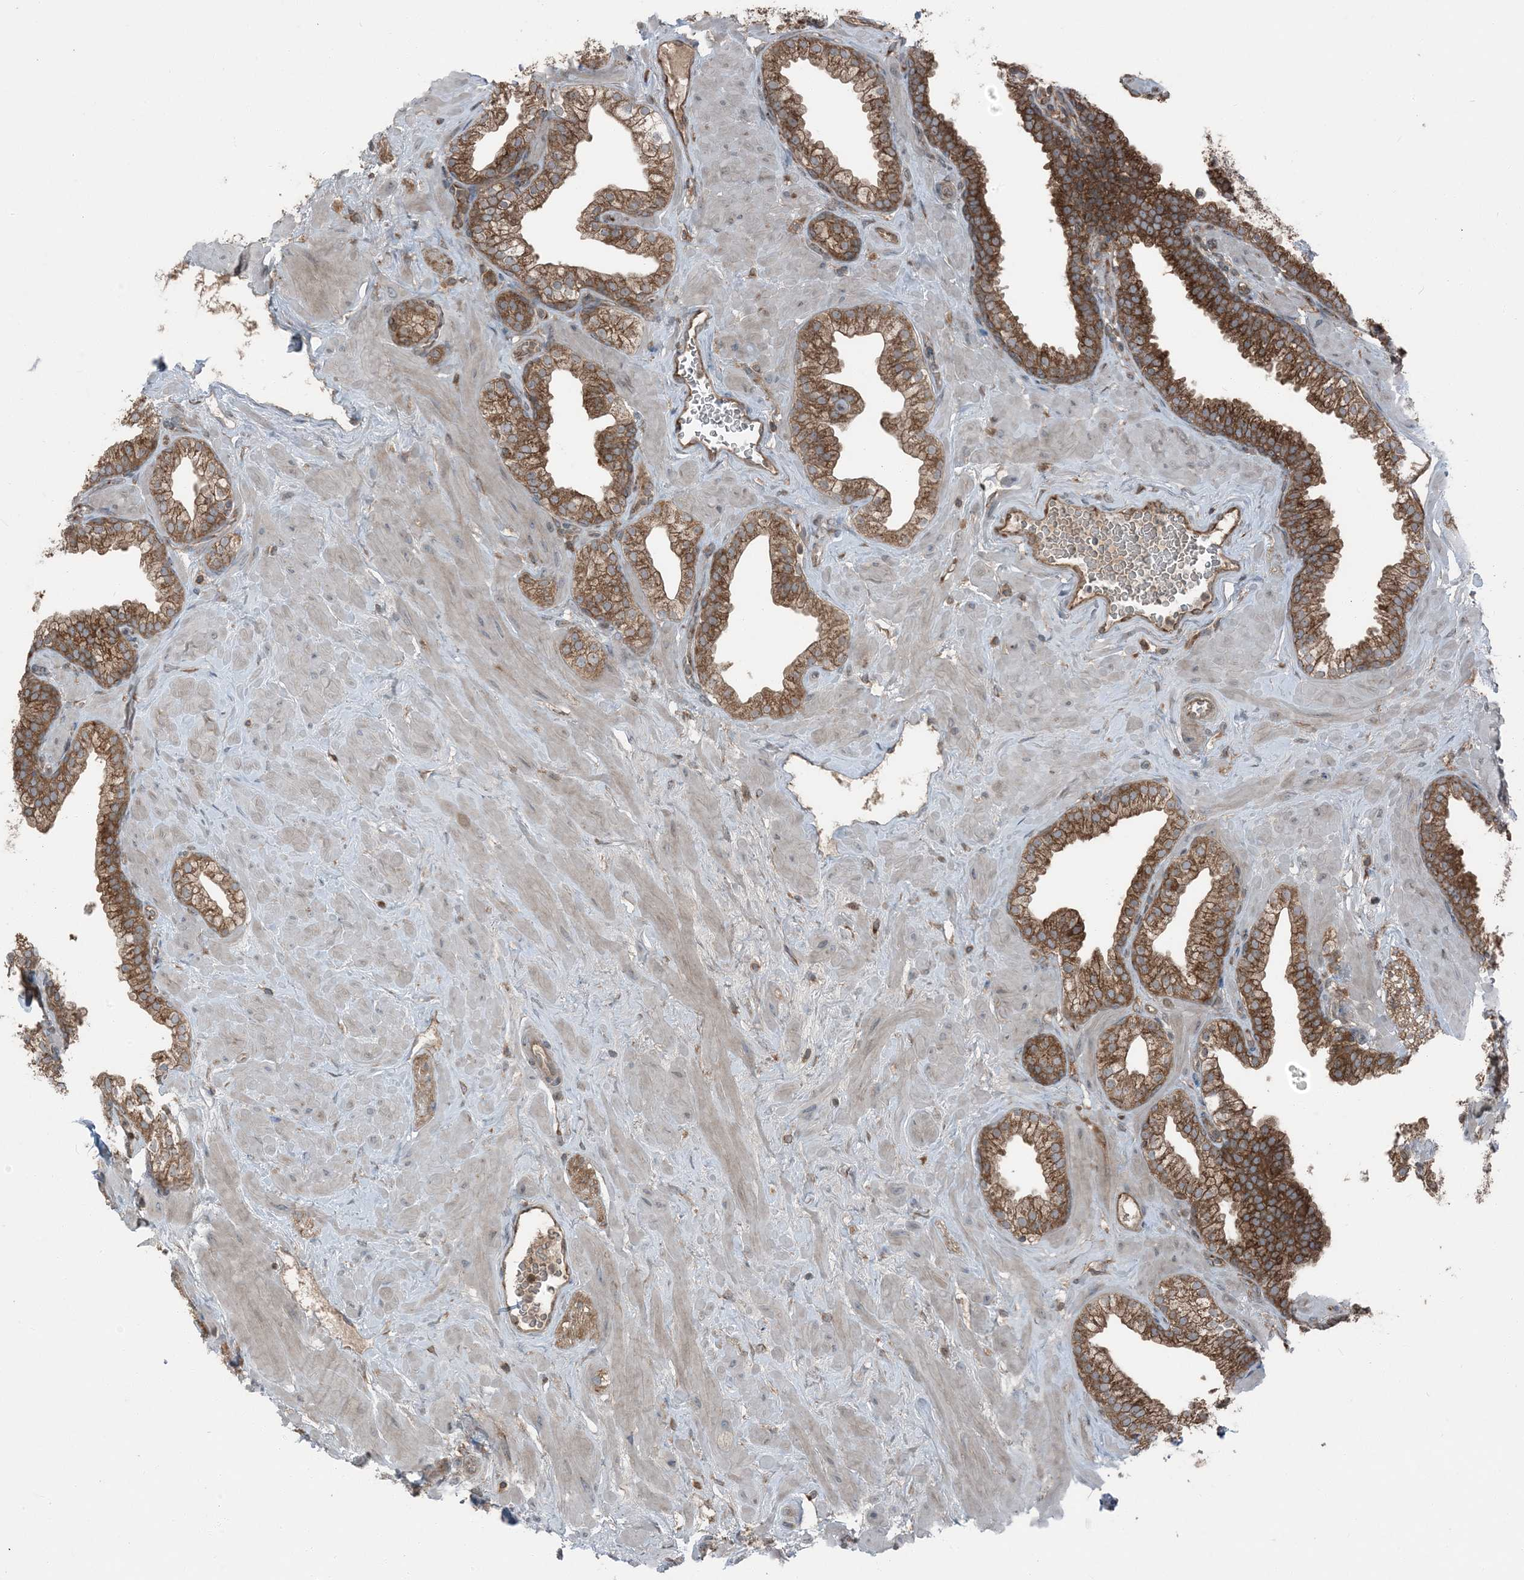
{"staining": {"intensity": "moderate", "quantity": ">75%", "location": "cytoplasmic/membranous"}, "tissue": "prostate", "cell_type": "Glandular cells", "image_type": "normal", "snomed": [{"axis": "morphology", "description": "Normal tissue, NOS"}, {"axis": "morphology", "description": "Urothelial carcinoma, Low grade"}, {"axis": "topography", "description": "Urinary bladder"}, {"axis": "topography", "description": "Prostate"}], "caption": "Immunohistochemical staining of unremarkable prostate reveals medium levels of moderate cytoplasmic/membranous positivity in approximately >75% of glandular cells. The protein of interest is stained brown, and the nuclei are stained in blue (DAB IHC with brightfield microscopy, high magnification).", "gene": "RAB3GAP1", "patient": {"sex": "male", "age": 60}}